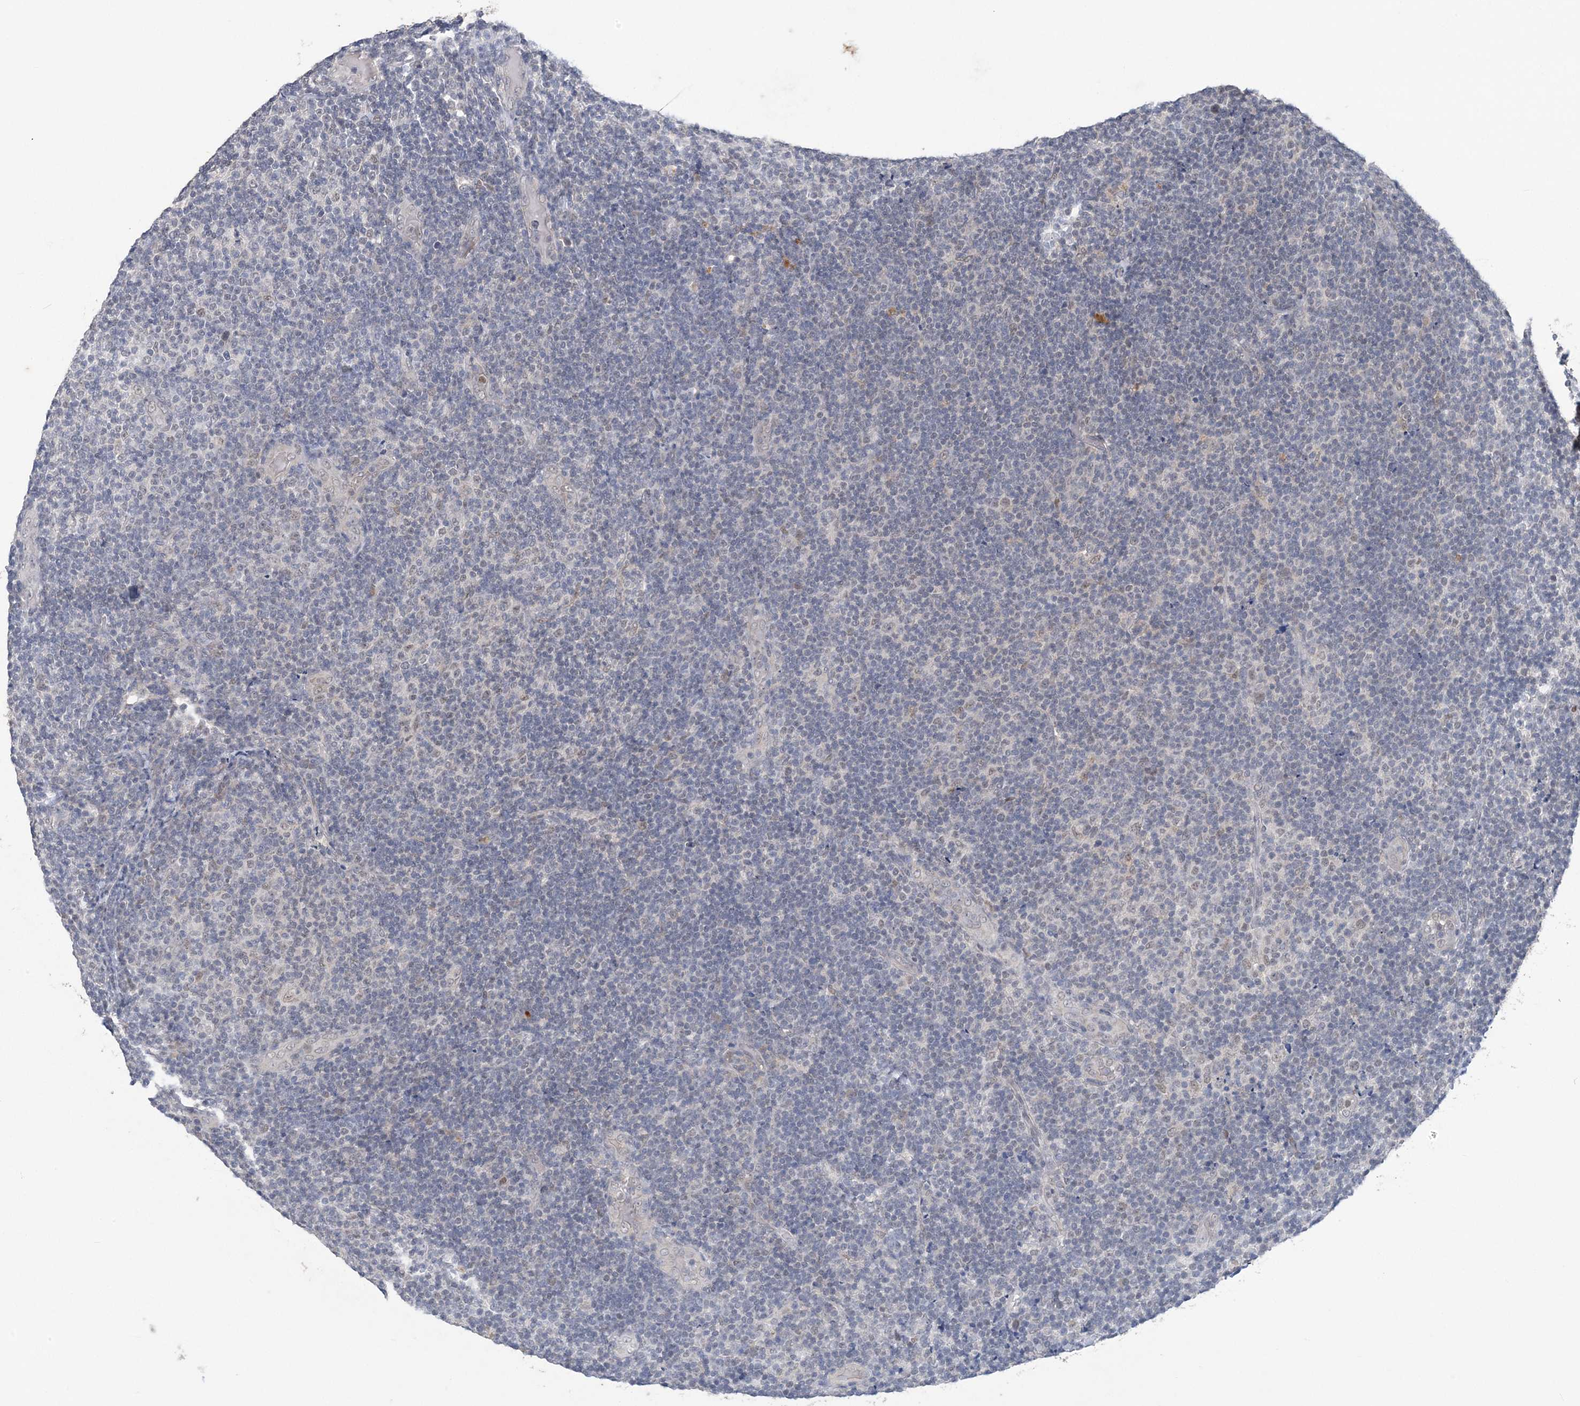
{"staining": {"intensity": "negative", "quantity": "none", "location": "none"}, "tissue": "lymphoma", "cell_type": "Tumor cells", "image_type": "cancer", "snomed": [{"axis": "morphology", "description": "Malignant lymphoma, non-Hodgkin's type, Low grade"}, {"axis": "topography", "description": "Lymph node"}], "caption": "Human malignant lymphoma, non-Hodgkin's type (low-grade) stained for a protein using immunohistochemistry (IHC) displays no staining in tumor cells.", "gene": "ZBTB7A", "patient": {"sex": "male", "age": 83}}